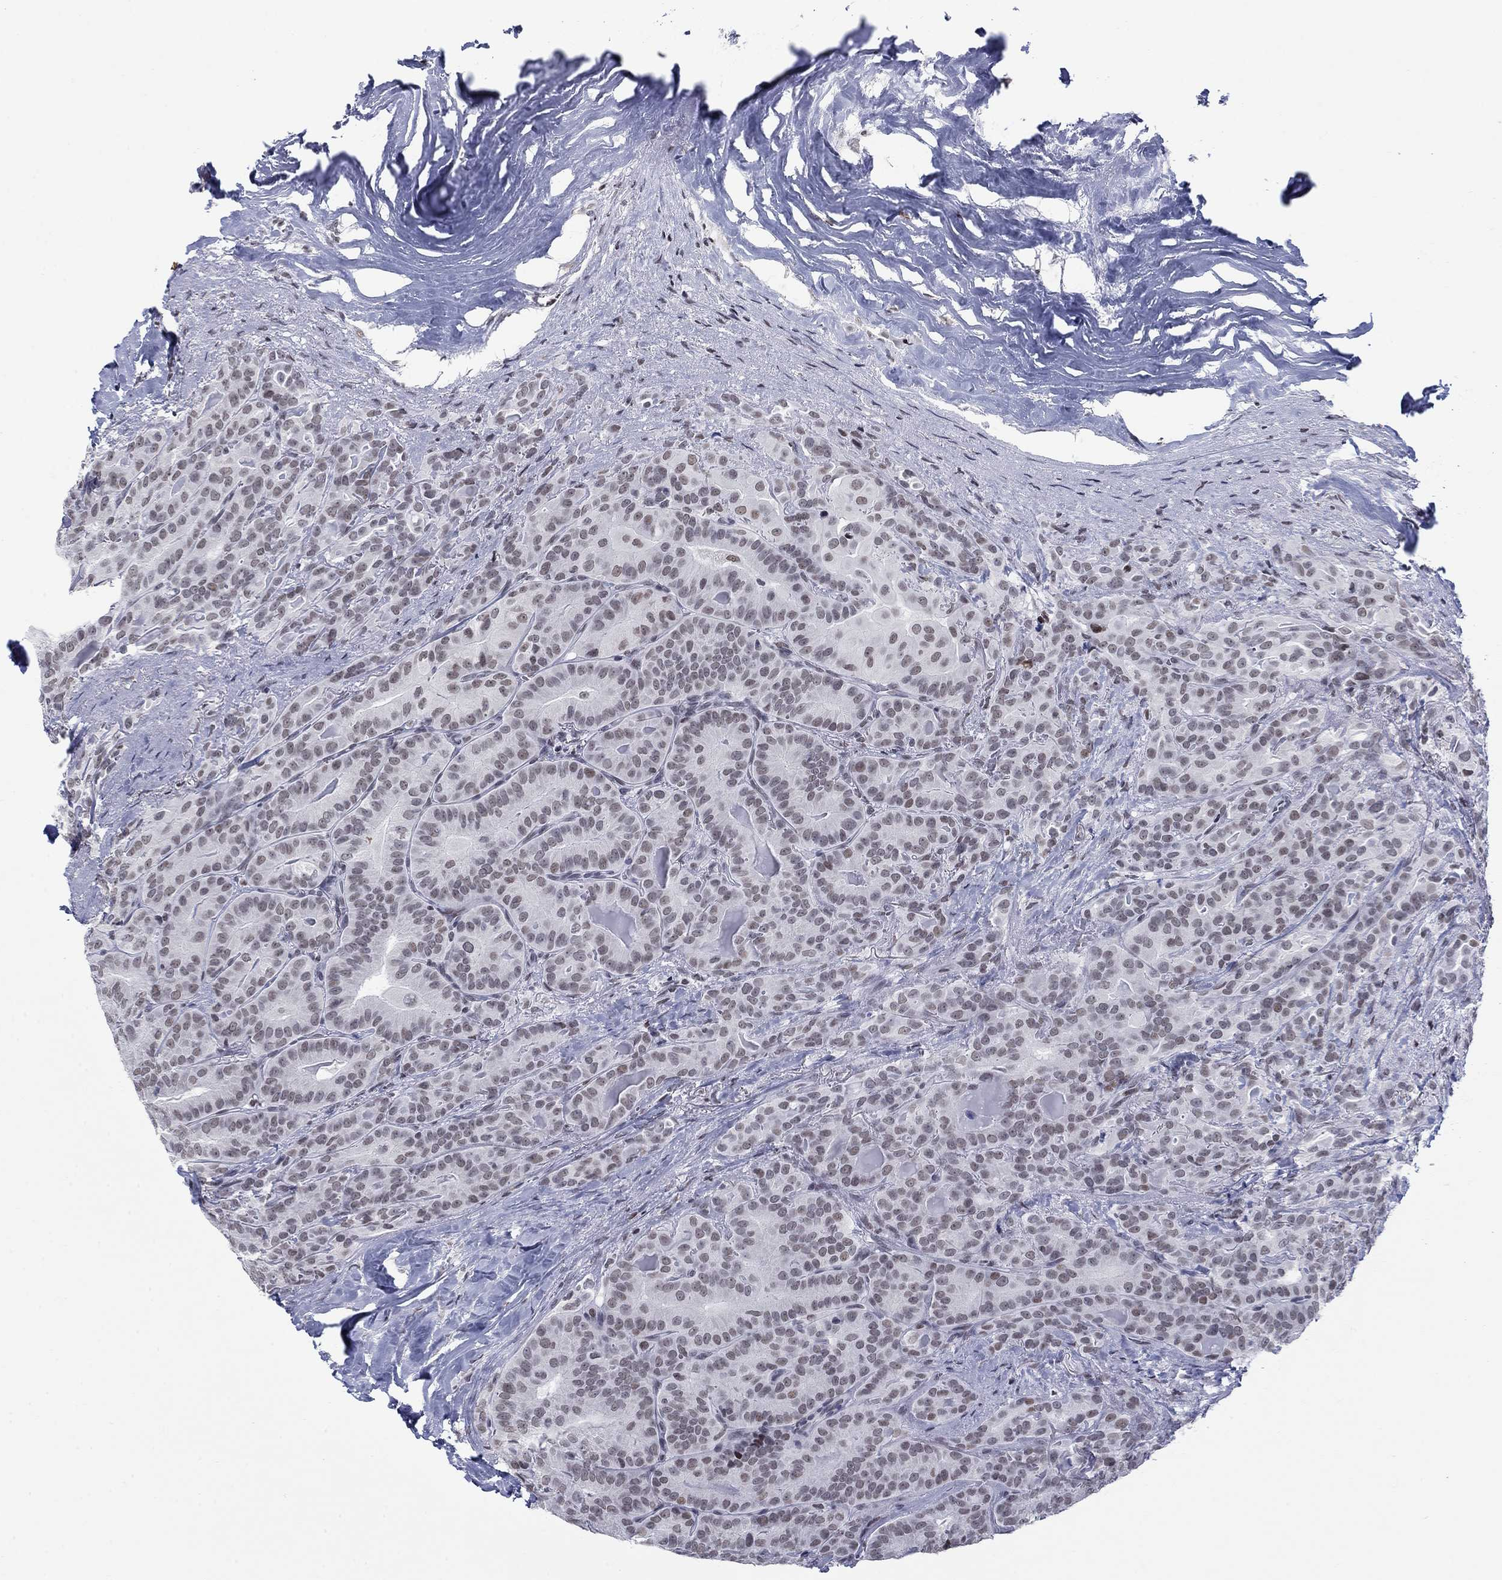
{"staining": {"intensity": "weak", "quantity": "<25%", "location": "nuclear"}, "tissue": "thyroid cancer", "cell_type": "Tumor cells", "image_type": "cancer", "snomed": [{"axis": "morphology", "description": "Papillary adenocarcinoma, NOS"}, {"axis": "topography", "description": "Thyroid gland"}], "caption": "A histopathology image of human thyroid cancer (papillary adenocarcinoma) is negative for staining in tumor cells.", "gene": "NPAS3", "patient": {"sex": "male", "age": 61}}